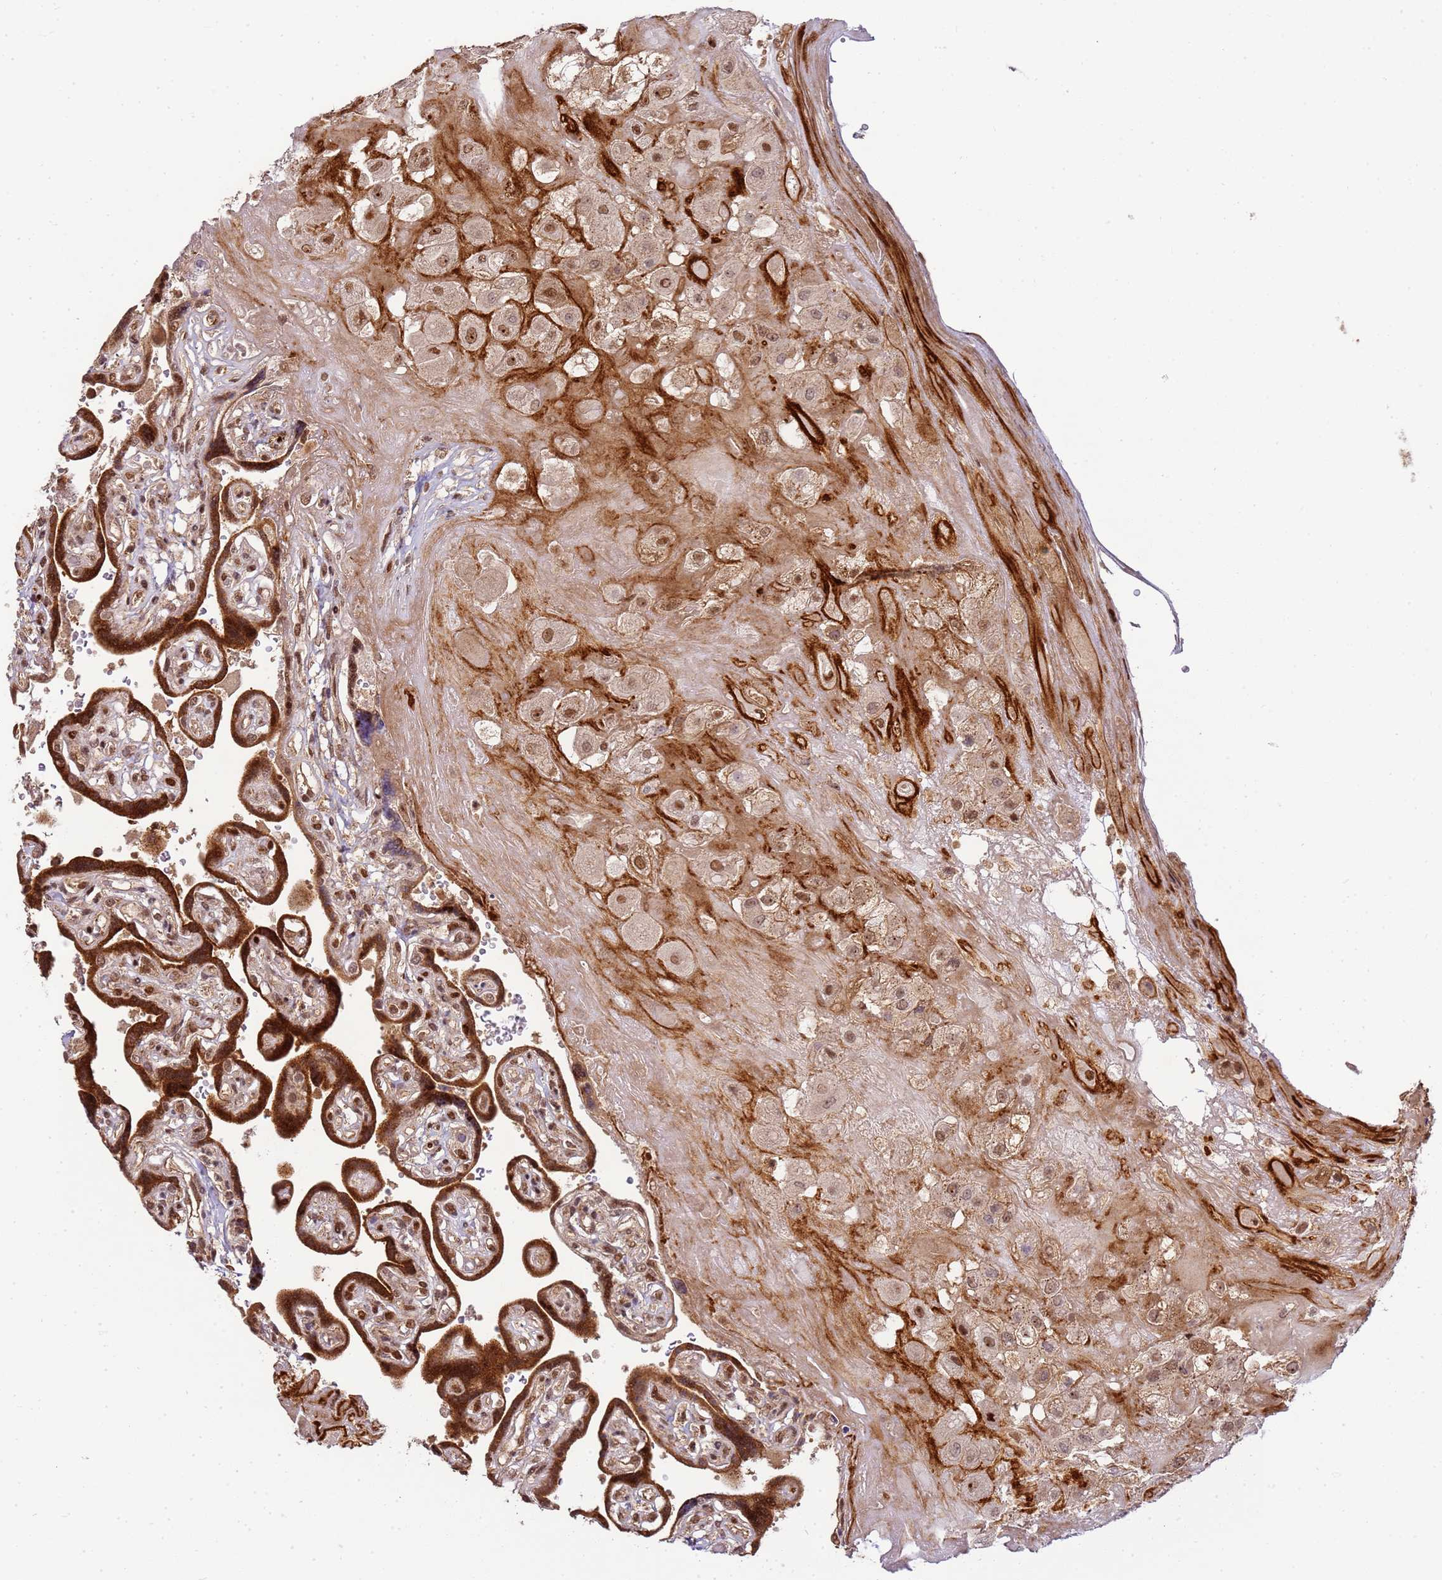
{"staining": {"intensity": "moderate", "quantity": ">75%", "location": "nuclear"}, "tissue": "placenta", "cell_type": "Decidual cells", "image_type": "normal", "snomed": [{"axis": "morphology", "description": "Normal tissue, NOS"}, {"axis": "topography", "description": "Placenta"}], "caption": "This is an image of immunohistochemistry (IHC) staining of unremarkable placenta, which shows moderate positivity in the nuclear of decidual cells.", "gene": "PEX14", "patient": {"sex": "female", "age": 32}}